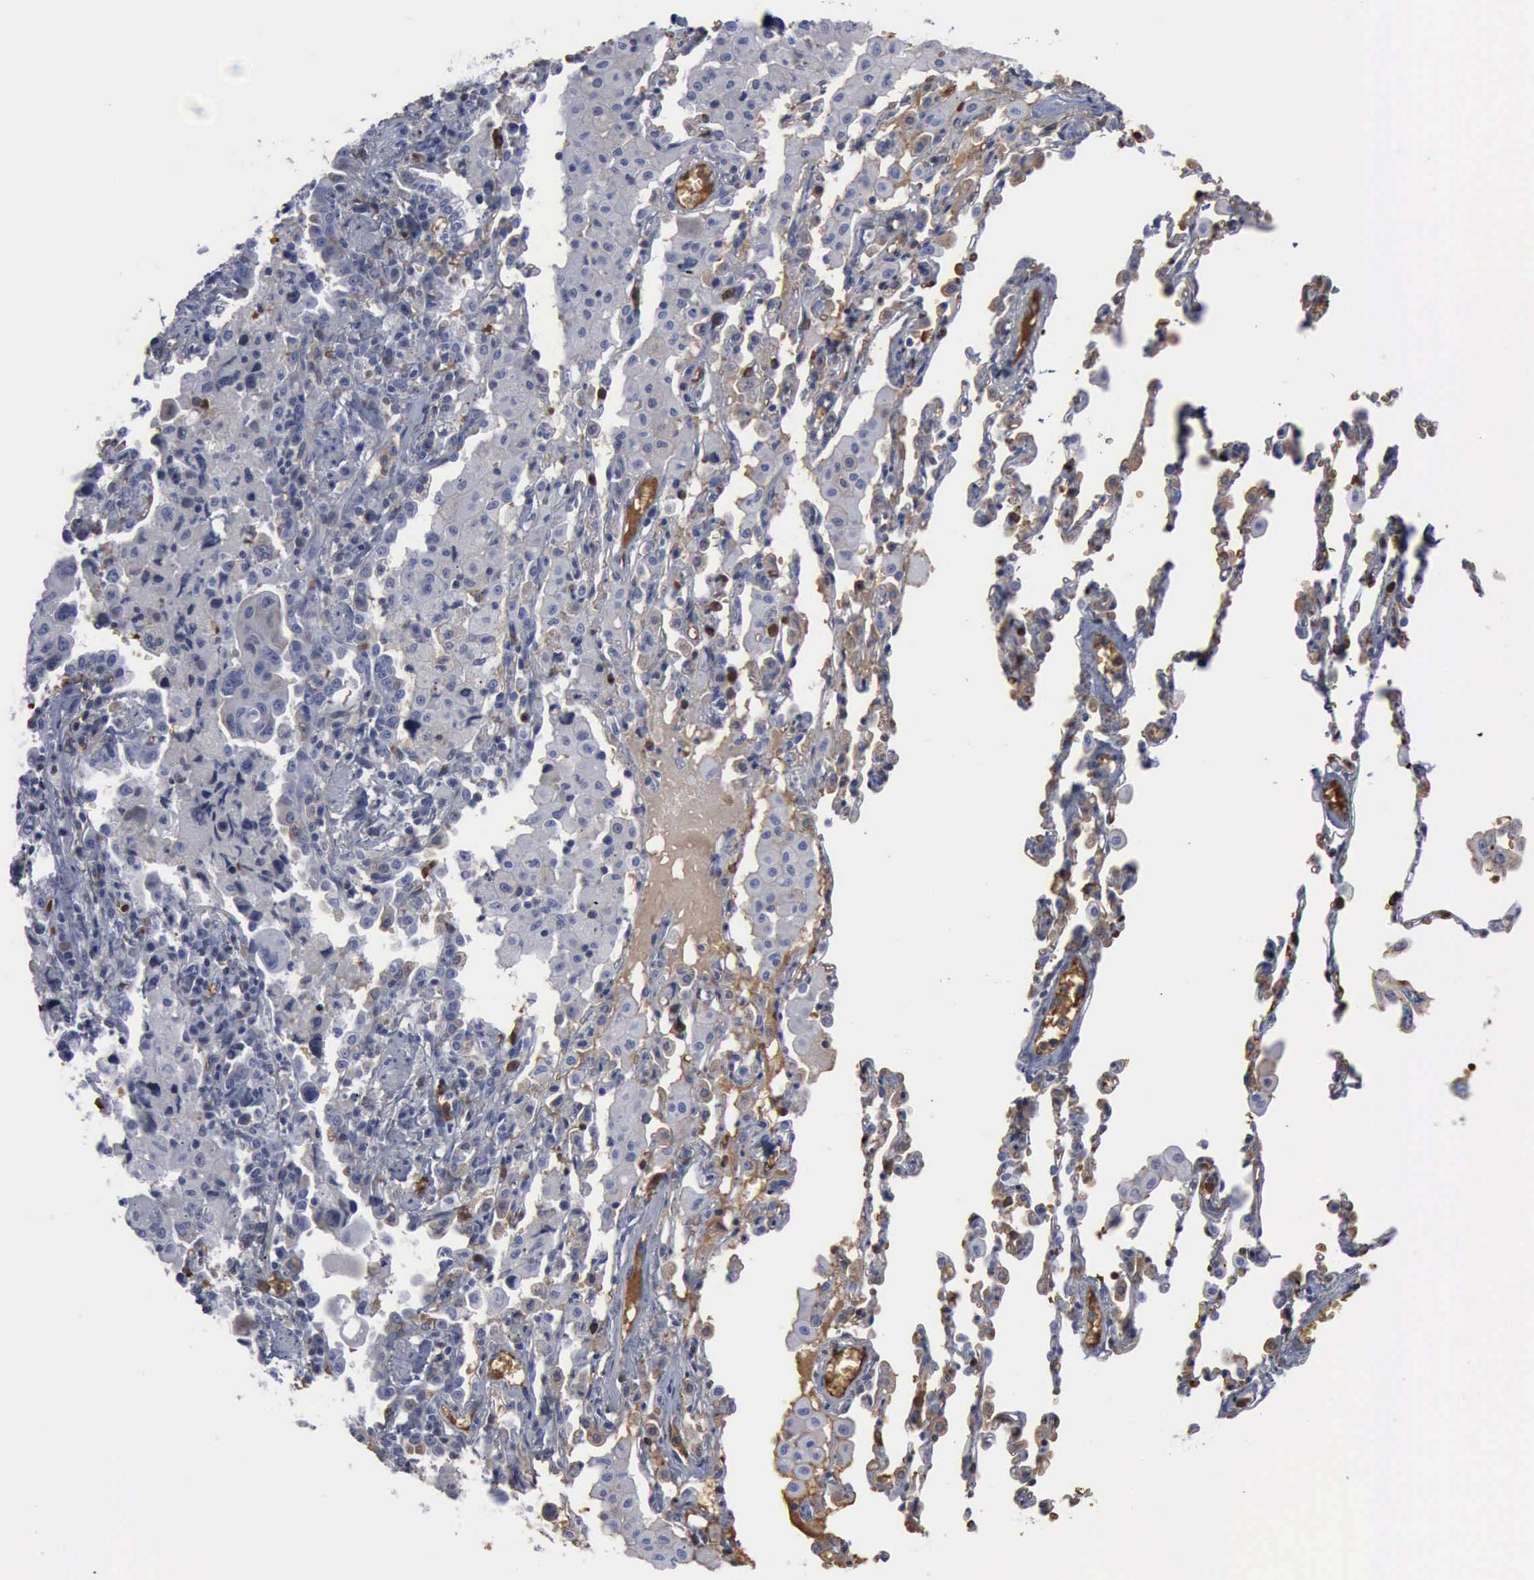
{"staining": {"intensity": "weak", "quantity": "<25%", "location": "cytoplasmic/membranous"}, "tissue": "lung cancer", "cell_type": "Tumor cells", "image_type": "cancer", "snomed": [{"axis": "morphology", "description": "Adenocarcinoma, NOS"}, {"axis": "topography", "description": "Lung"}], "caption": "Micrograph shows no protein expression in tumor cells of adenocarcinoma (lung) tissue.", "gene": "TGFB1", "patient": {"sex": "male", "age": 64}}